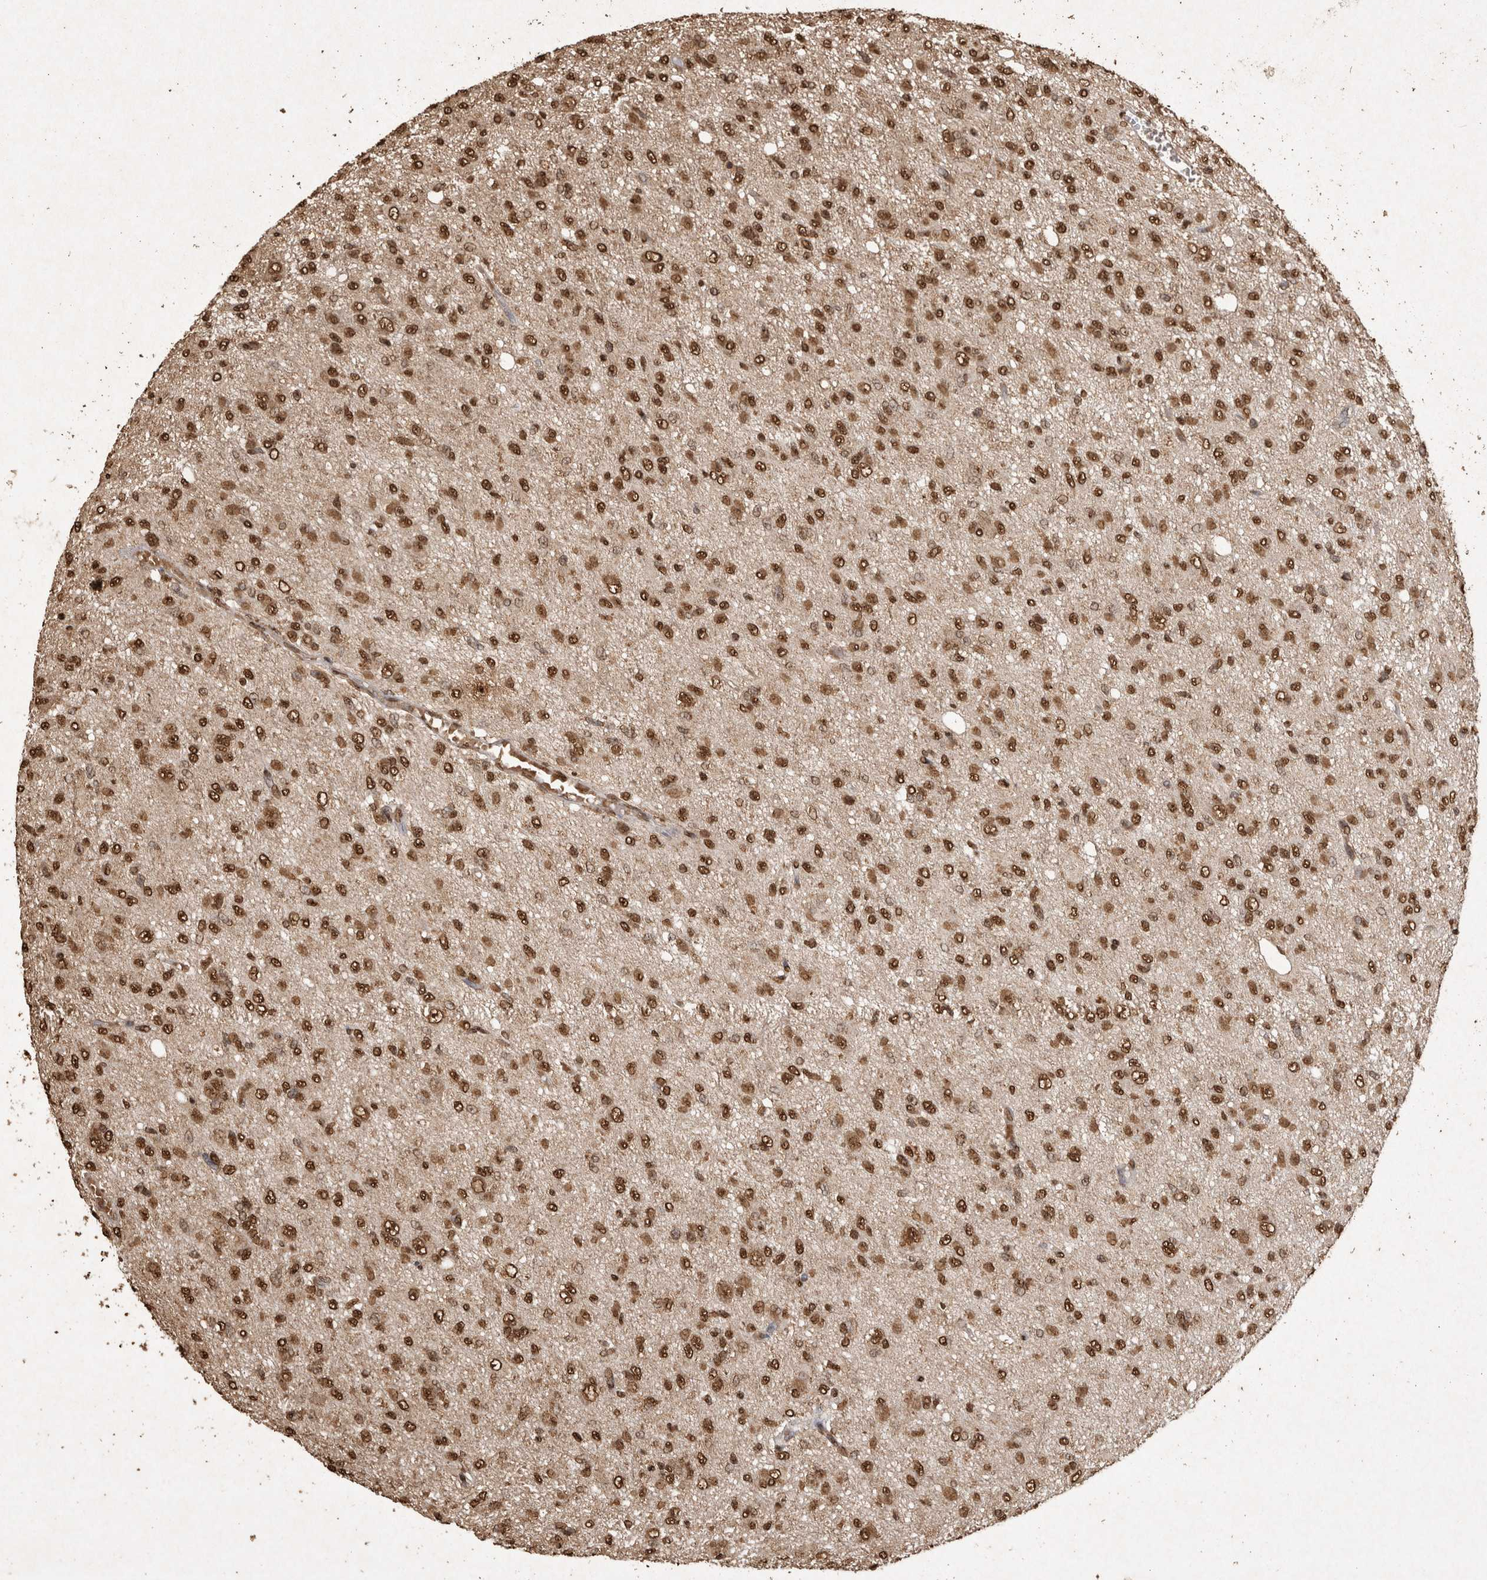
{"staining": {"intensity": "strong", "quantity": "25%-75%", "location": "nuclear"}, "tissue": "glioma", "cell_type": "Tumor cells", "image_type": "cancer", "snomed": [{"axis": "morphology", "description": "Glioma, malignant, High grade"}, {"axis": "topography", "description": "Brain"}], "caption": "About 25%-75% of tumor cells in human malignant high-grade glioma exhibit strong nuclear protein expression as visualized by brown immunohistochemical staining.", "gene": "OAS2", "patient": {"sex": "female", "age": 59}}